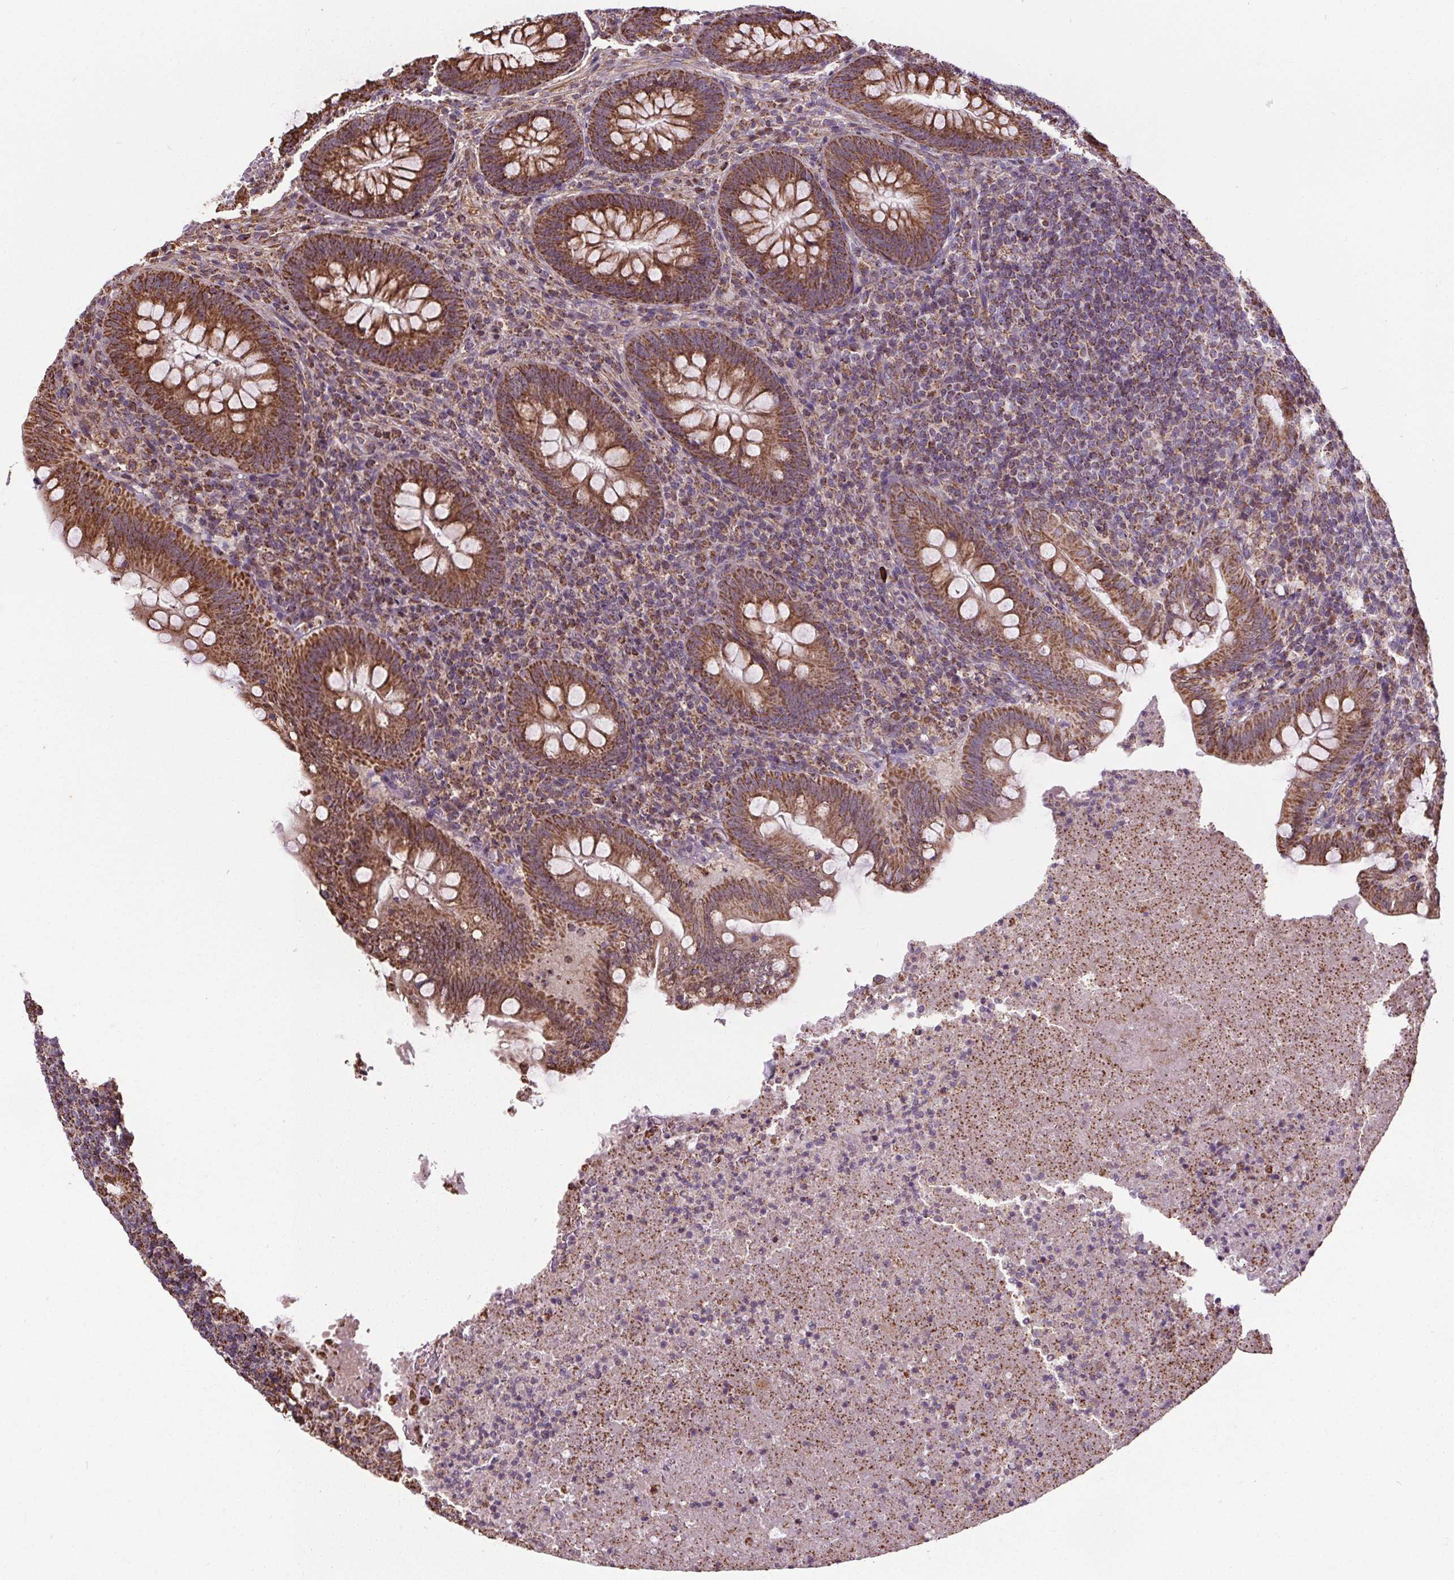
{"staining": {"intensity": "moderate", "quantity": ">75%", "location": "cytoplasmic/membranous"}, "tissue": "appendix", "cell_type": "Glandular cells", "image_type": "normal", "snomed": [{"axis": "morphology", "description": "Normal tissue, NOS"}, {"axis": "topography", "description": "Appendix"}], "caption": "Immunohistochemical staining of unremarkable appendix shows medium levels of moderate cytoplasmic/membranous staining in approximately >75% of glandular cells. (brown staining indicates protein expression, while blue staining denotes nuclei).", "gene": "ZNF548", "patient": {"sex": "male", "age": 47}}